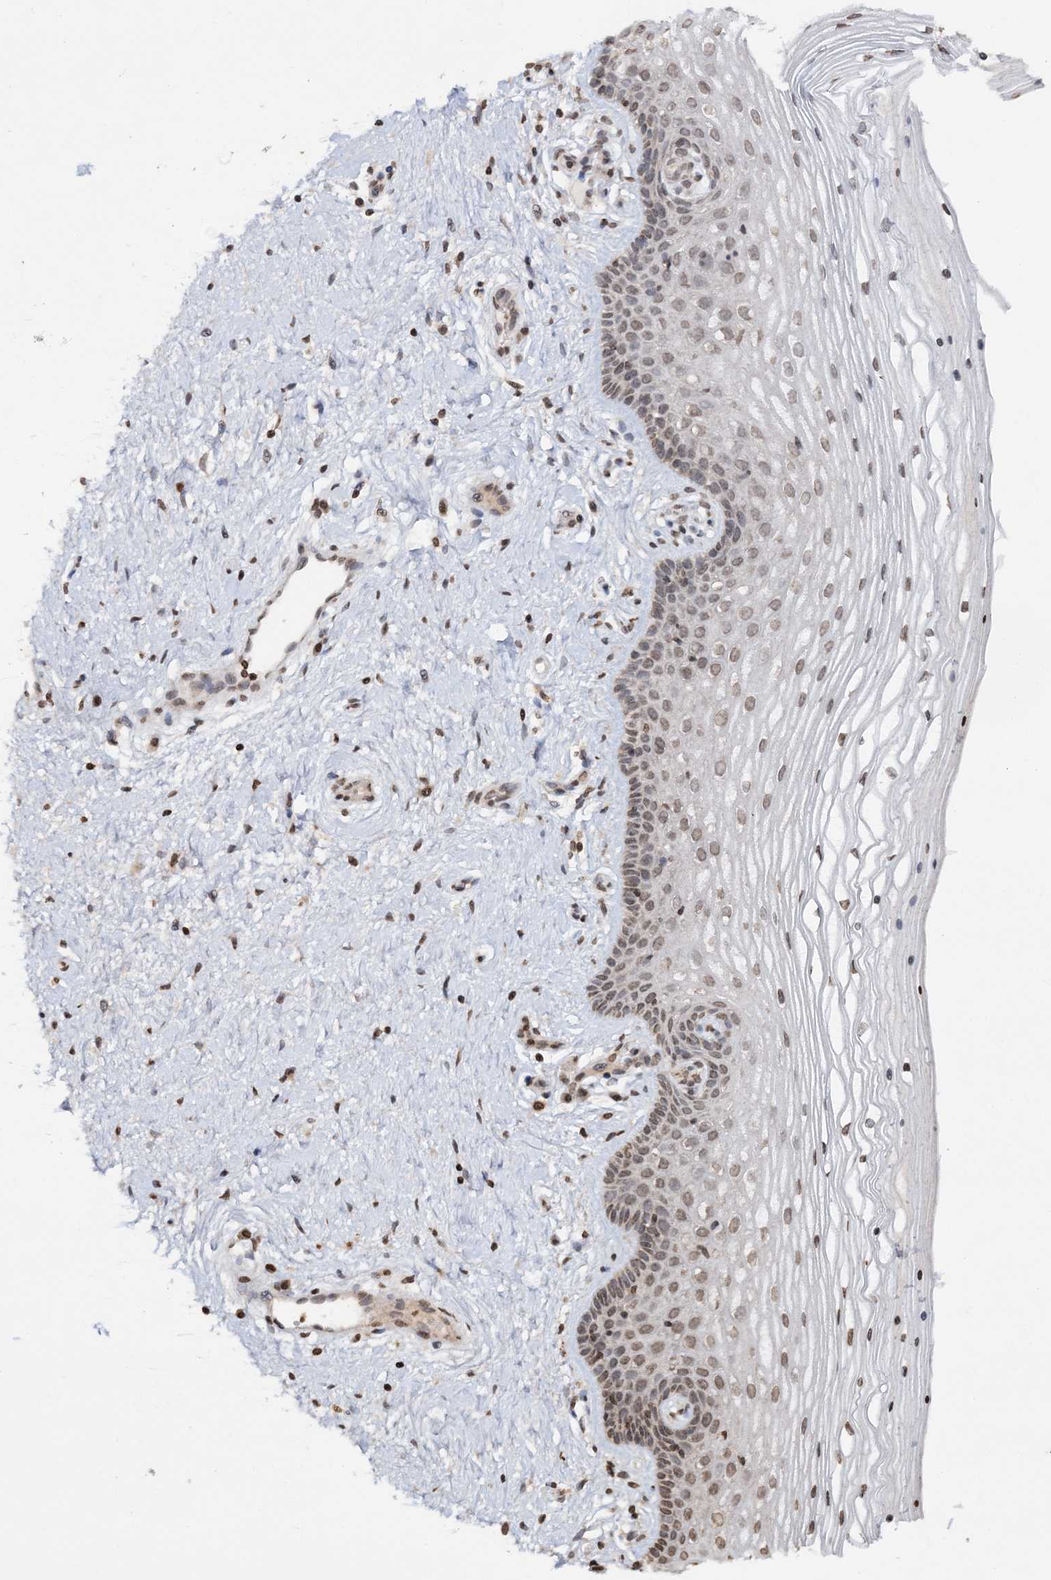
{"staining": {"intensity": "moderate", "quantity": "<25%", "location": "nuclear"}, "tissue": "vagina", "cell_type": "Squamous epithelial cells", "image_type": "normal", "snomed": [{"axis": "morphology", "description": "Normal tissue, NOS"}, {"axis": "topography", "description": "Vagina"}], "caption": "Vagina stained with DAB (3,3'-diaminobenzidine) IHC shows low levels of moderate nuclear staining in about <25% of squamous epithelial cells. The staining was performed using DAB (3,3'-diaminobenzidine) to visualize the protein expression in brown, while the nuclei were stained in blue with hematoxylin (Magnification: 20x).", "gene": "SOWAHB", "patient": {"sex": "female", "age": 46}}